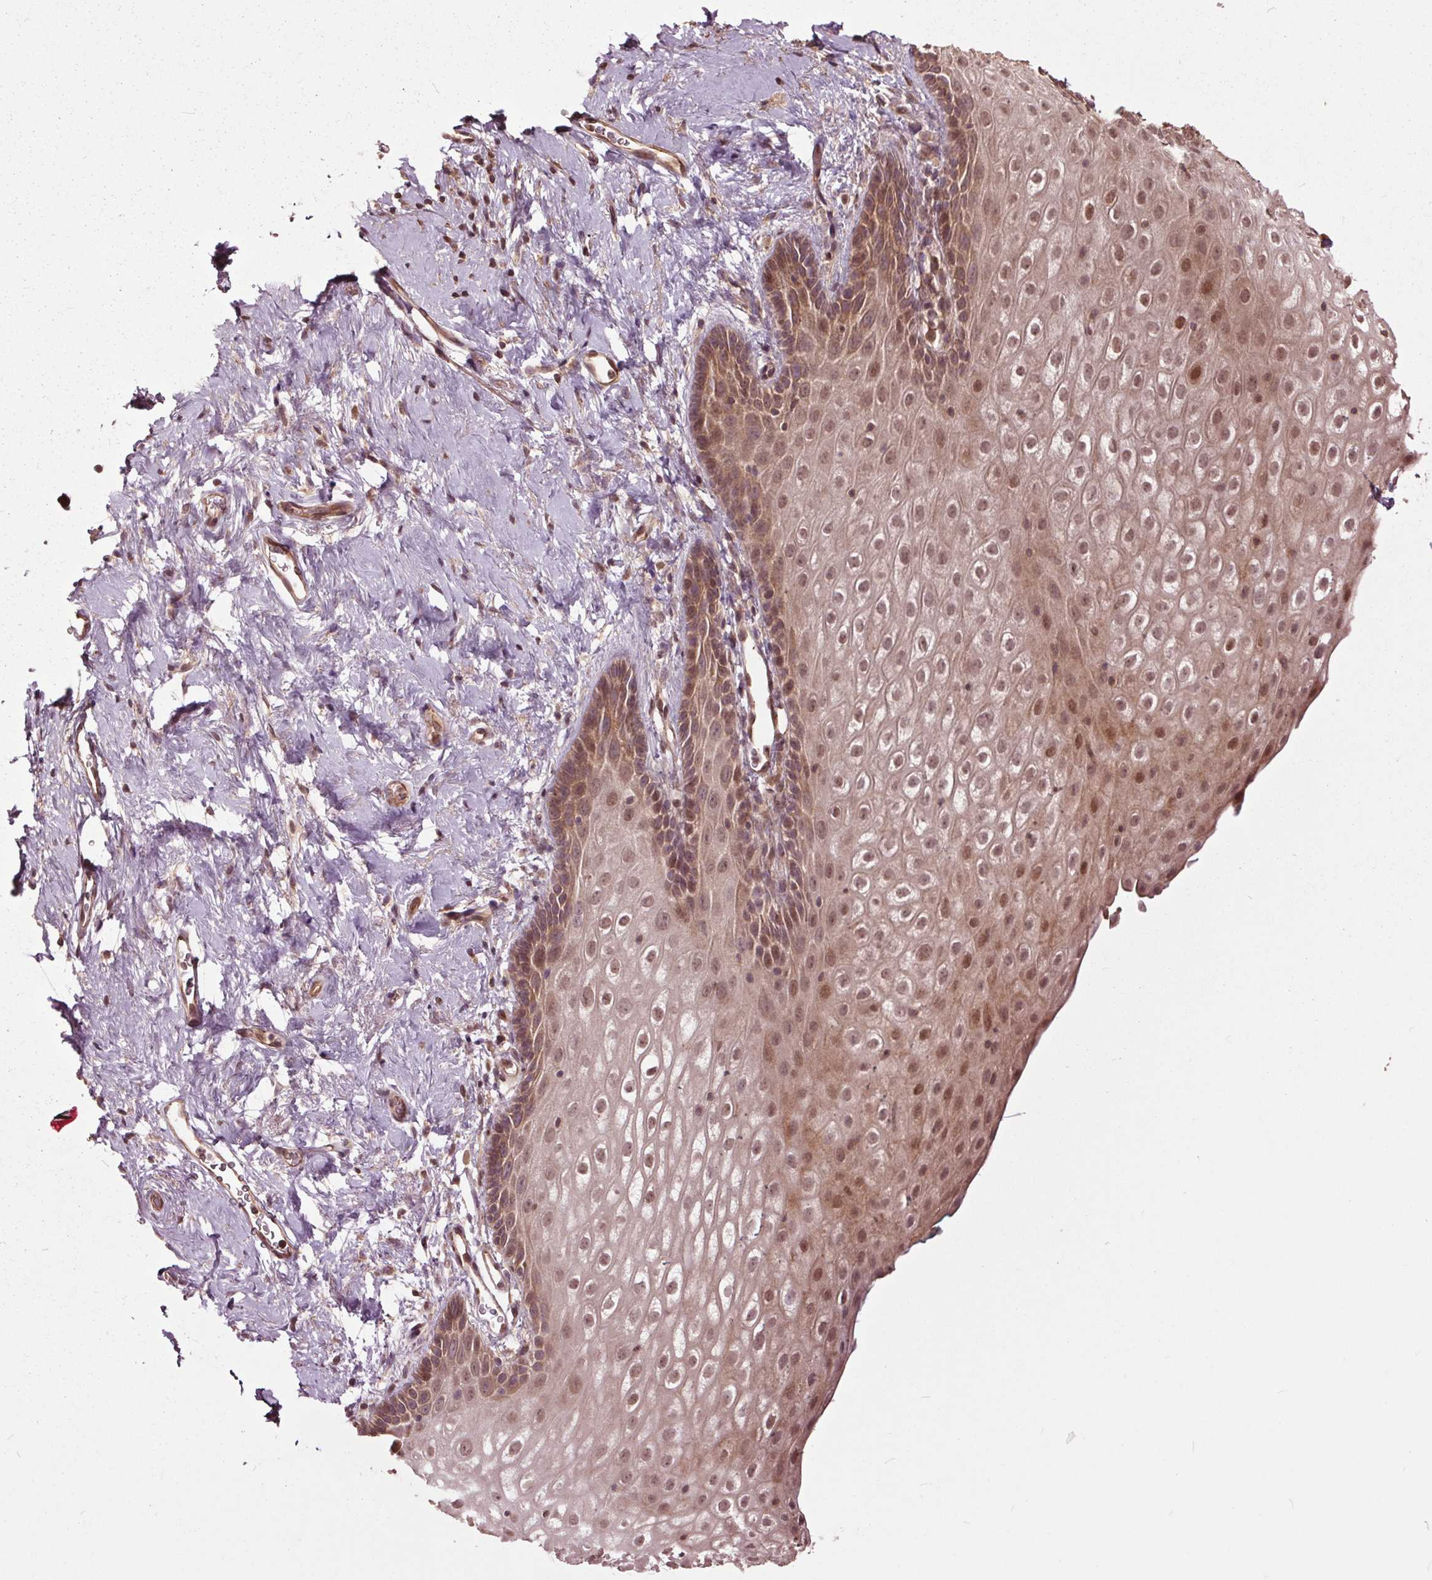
{"staining": {"intensity": "moderate", "quantity": ">75%", "location": "nuclear"}, "tissue": "vagina", "cell_type": "Squamous epithelial cells", "image_type": "normal", "snomed": [{"axis": "morphology", "description": "Normal tissue, NOS"}, {"axis": "morphology", "description": "Adenocarcinoma, NOS"}, {"axis": "topography", "description": "Rectum"}, {"axis": "topography", "description": "Vagina"}, {"axis": "topography", "description": "Peripheral nerve tissue"}], "caption": "The image reveals a brown stain indicating the presence of a protein in the nuclear of squamous epithelial cells in vagina. The protein is stained brown, and the nuclei are stained in blue (DAB (3,3'-diaminobenzidine) IHC with brightfield microscopy, high magnification).", "gene": "CEP95", "patient": {"sex": "female", "age": 71}}